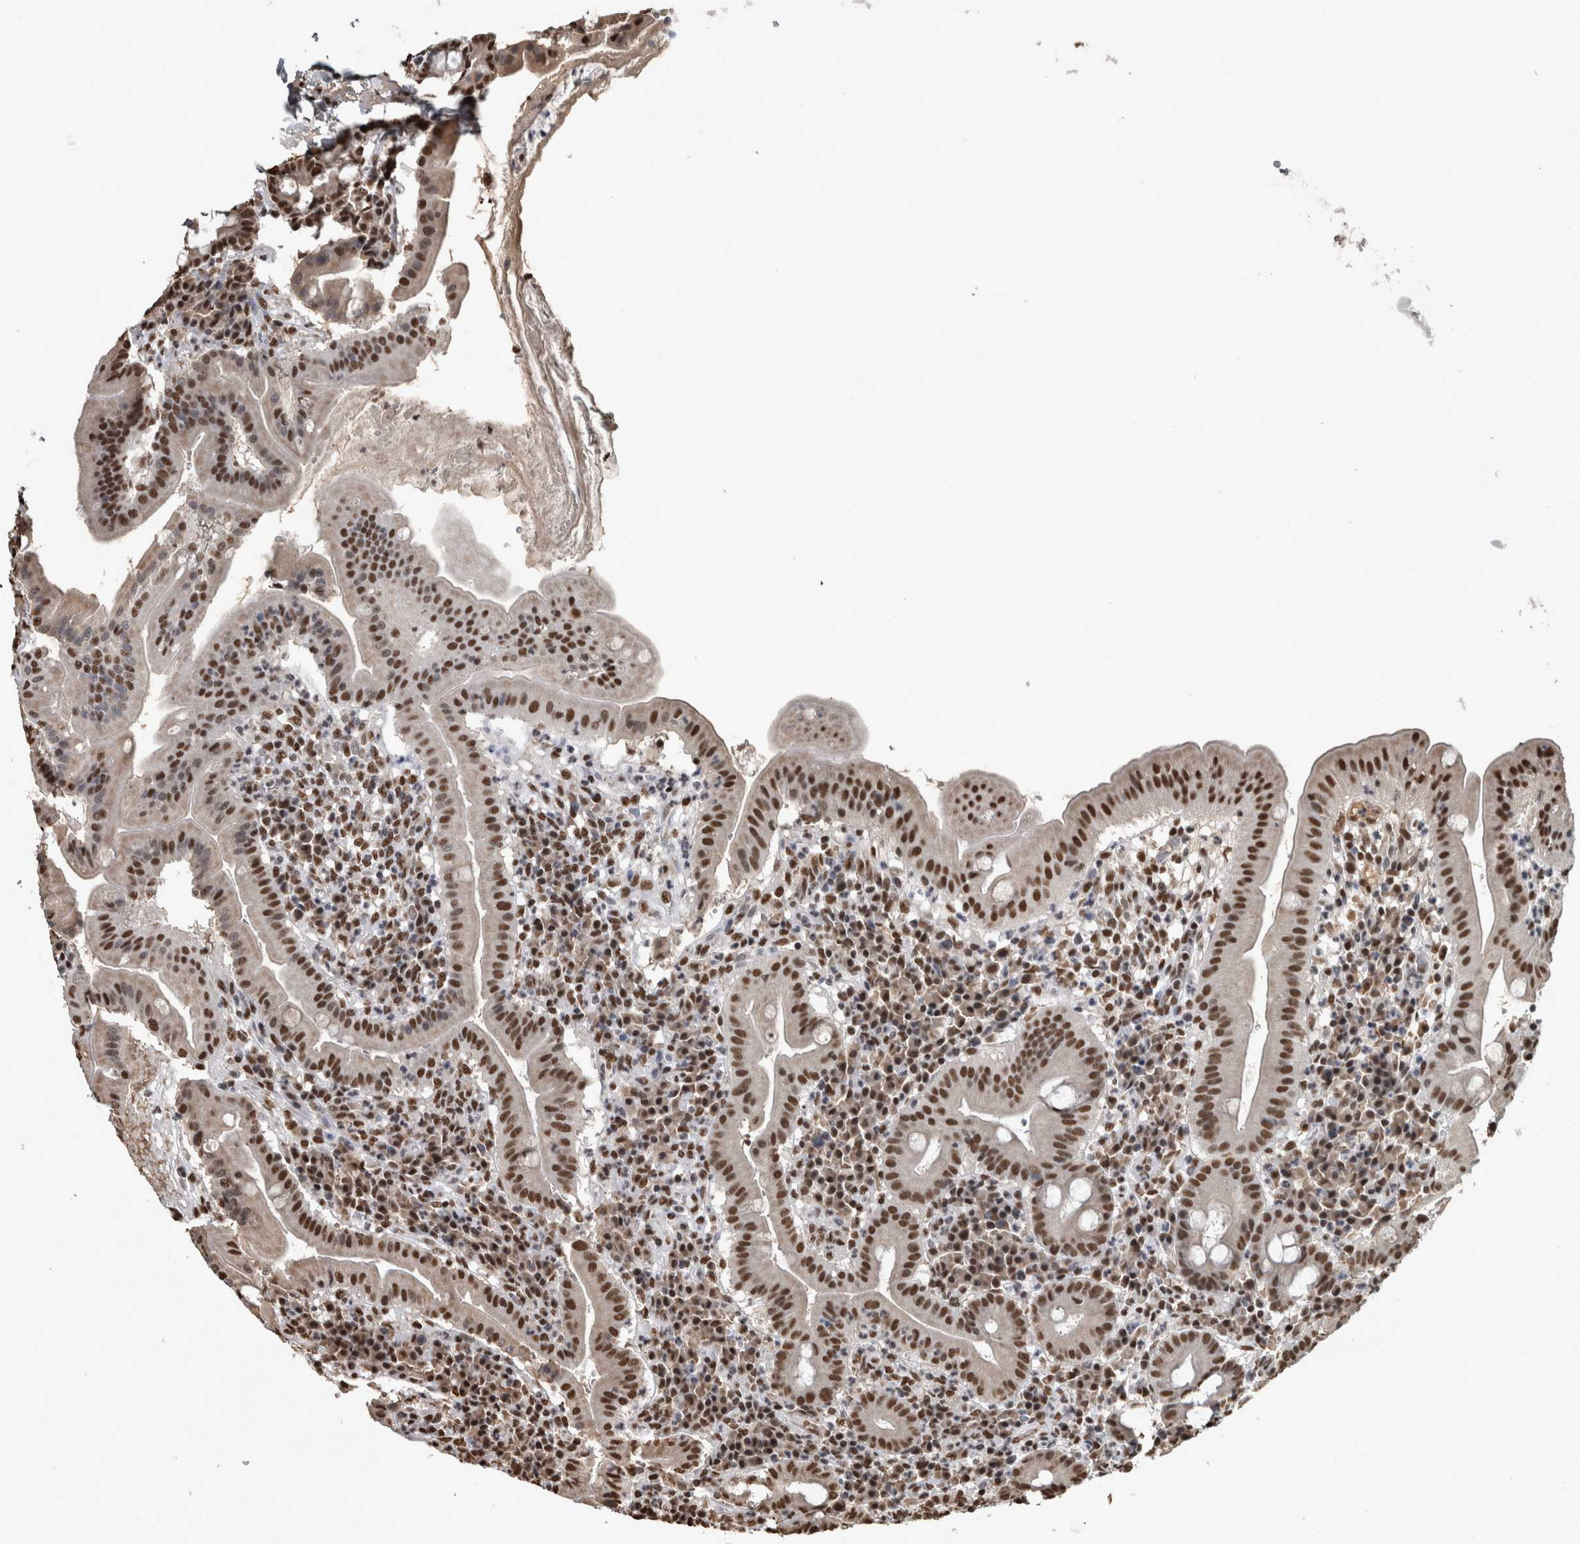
{"staining": {"intensity": "strong", "quantity": ">75%", "location": "nuclear"}, "tissue": "duodenum", "cell_type": "Glandular cells", "image_type": "normal", "snomed": [{"axis": "morphology", "description": "Normal tissue, NOS"}, {"axis": "topography", "description": "Duodenum"}], "caption": "This photomicrograph reveals immunohistochemistry (IHC) staining of unremarkable duodenum, with high strong nuclear expression in about >75% of glandular cells.", "gene": "TGS1", "patient": {"sex": "male", "age": 50}}